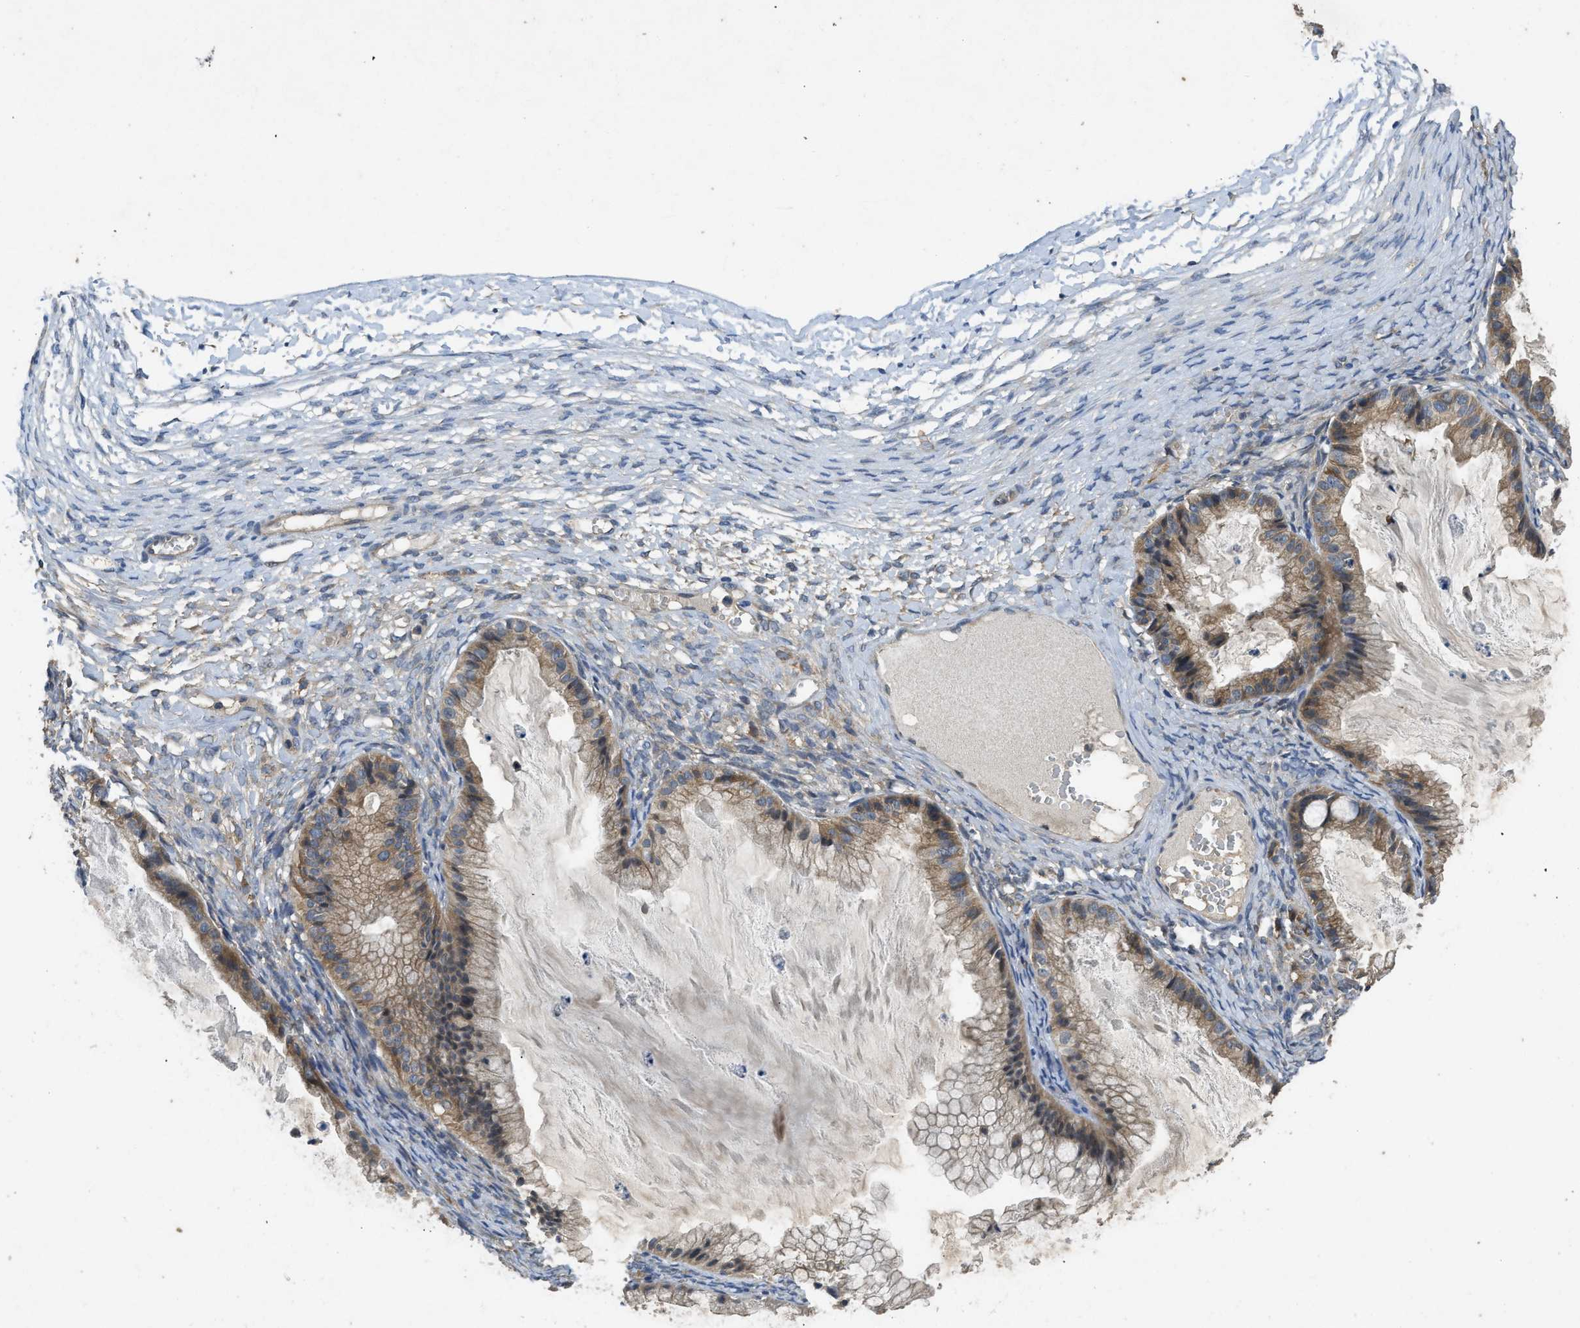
{"staining": {"intensity": "moderate", "quantity": ">75%", "location": "cytoplasmic/membranous"}, "tissue": "ovarian cancer", "cell_type": "Tumor cells", "image_type": "cancer", "snomed": [{"axis": "morphology", "description": "Cystadenocarcinoma, mucinous, NOS"}, {"axis": "topography", "description": "Ovary"}], "caption": "The micrograph demonstrates staining of ovarian cancer (mucinous cystadenocarcinoma), revealing moderate cytoplasmic/membranous protein positivity (brown color) within tumor cells.", "gene": "PPP3CA", "patient": {"sex": "female", "age": 57}}